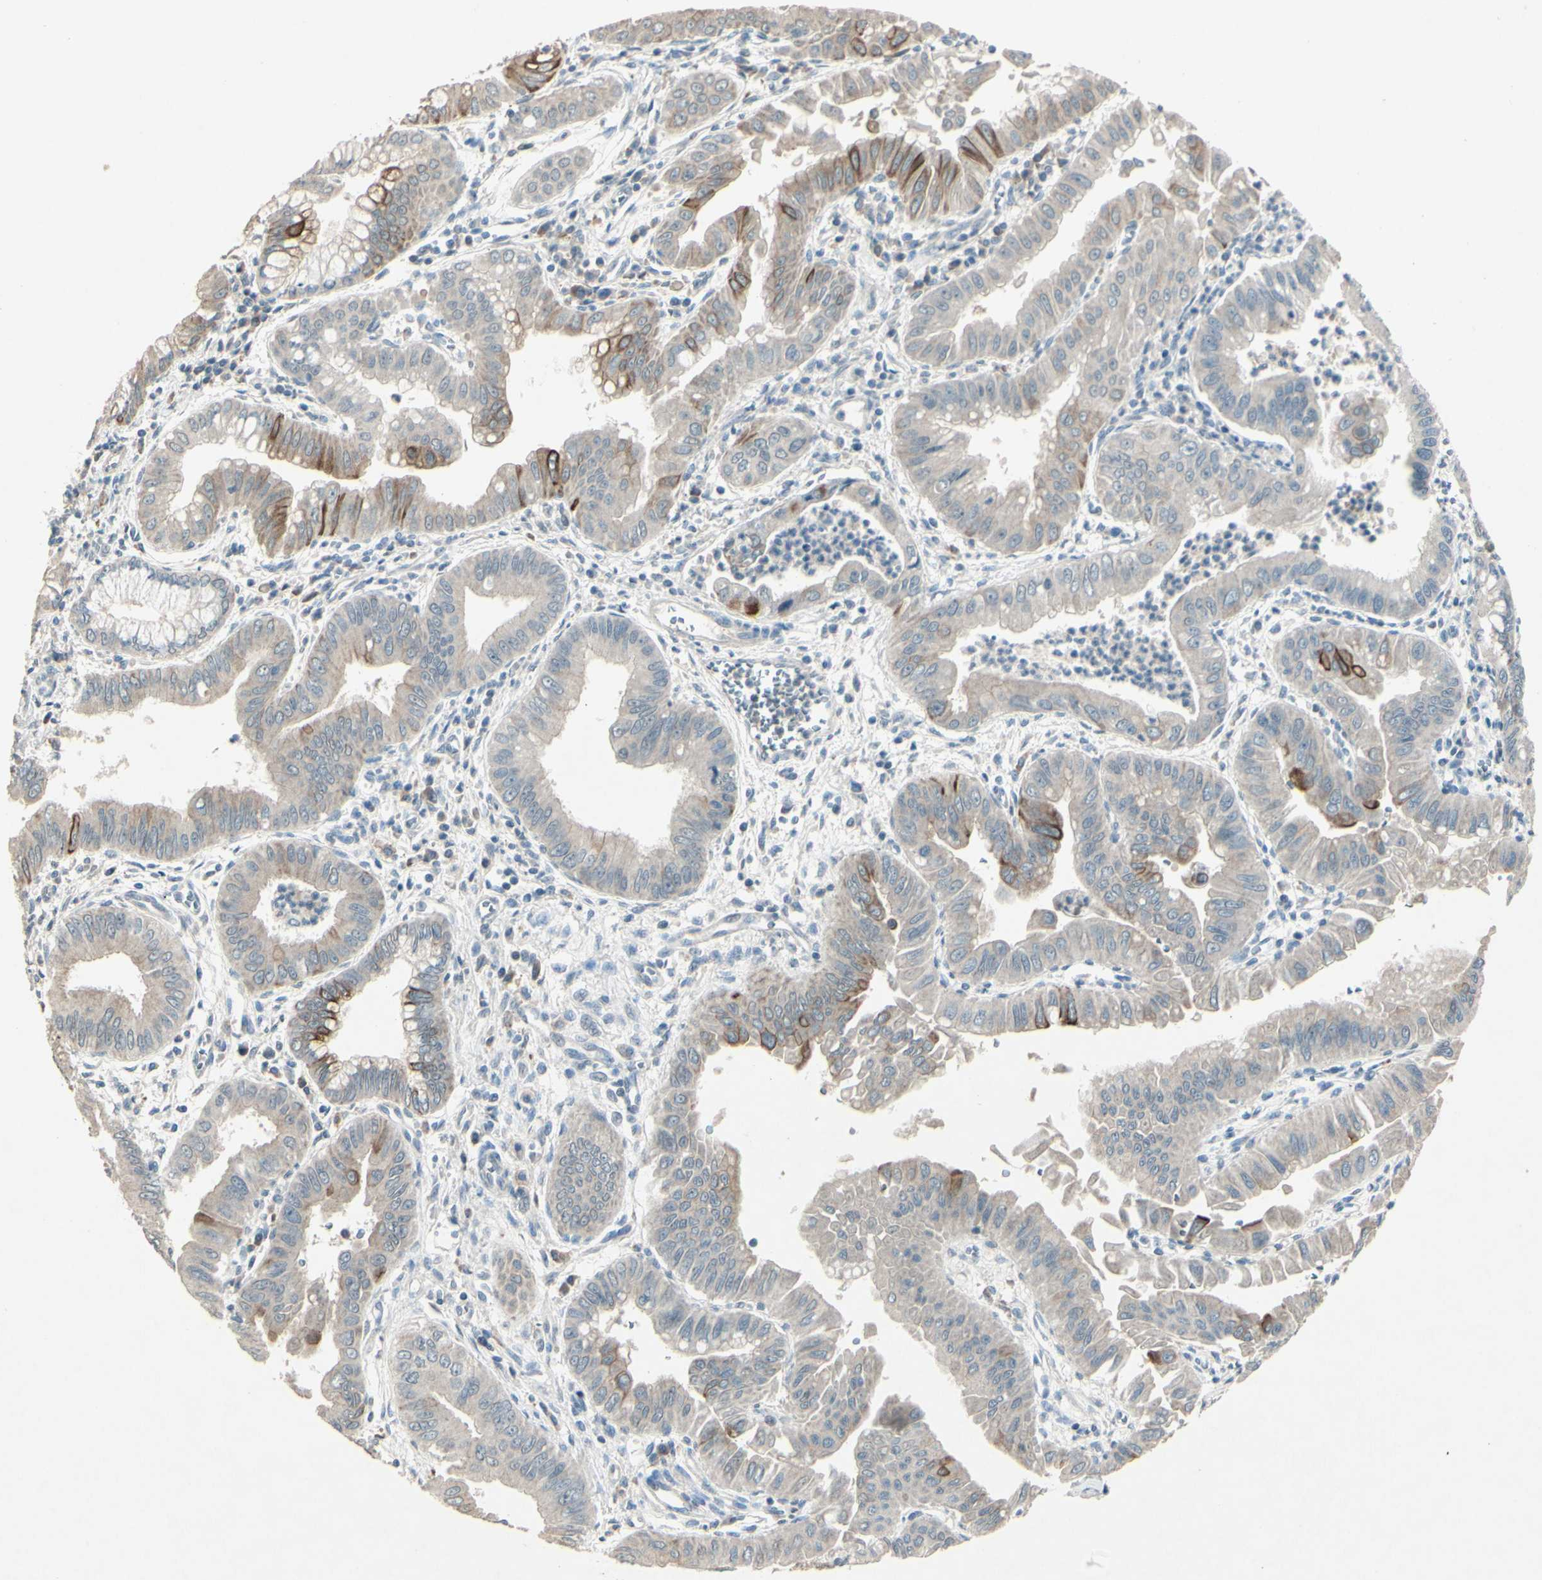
{"staining": {"intensity": "strong", "quantity": "<25%", "location": "cytoplasmic/membranous"}, "tissue": "pancreatic cancer", "cell_type": "Tumor cells", "image_type": "cancer", "snomed": [{"axis": "morphology", "description": "Normal tissue, NOS"}, {"axis": "topography", "description": "Lymph node"}], "caption": "About <25% of tumor cells in pancreatic cancer exhibit strong cytoplasmic/membranous protein staining as visualized by brown immunohistochemical staining.", "gene": "TIMM21", "patient": {"sex": "male", "age": 50}}